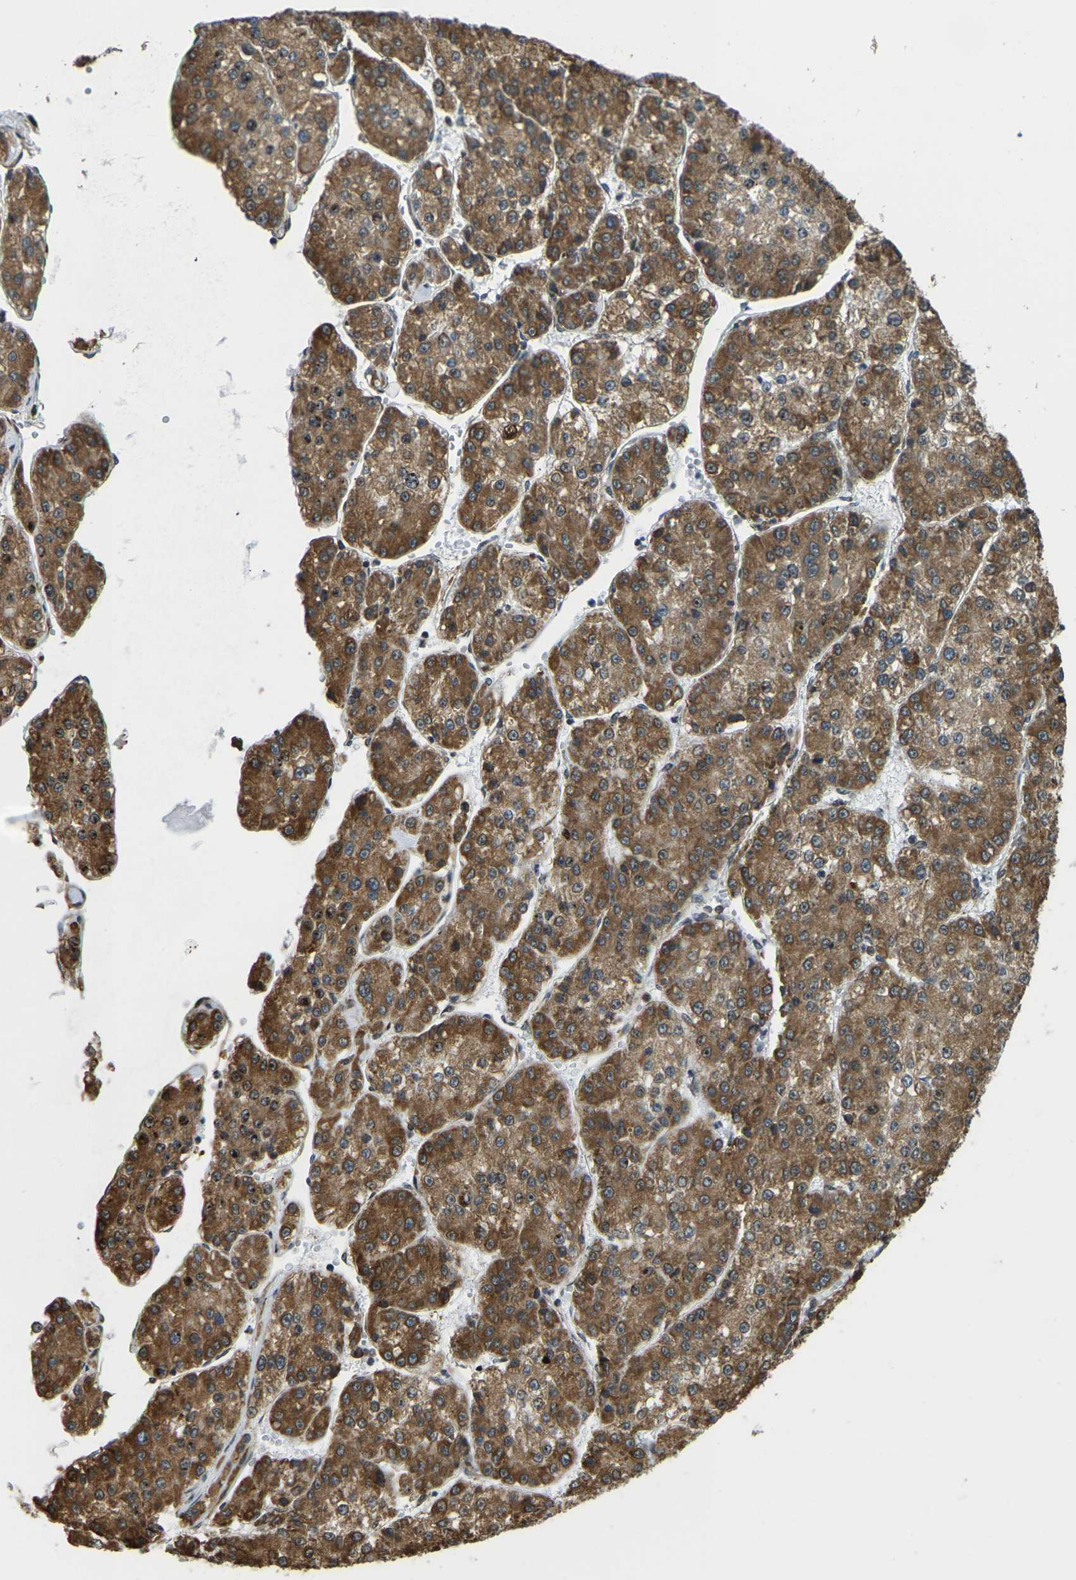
{"staining": {"intensity": "strong", "quantity": ">75%", "location": "cytoplasmic/membranous"}, "tissue": "liver cancer", "cell_type": "Tumor cells", "image_type": "cancer", "snomed": [{"axis": "morphology", "description": "Carcinoma, Hepatocellular, NOS"}, {"axis": "topography", "description": "Liver"}], "caption": "This photomicrograph displays IHC staining of human hepatocellular carcinoma (liver), with high strong cytoplasmic/membranous expression in about >75% of tumor cells.", "gene": "RNF115", "patient": {"sex": "female", "age": 73}}